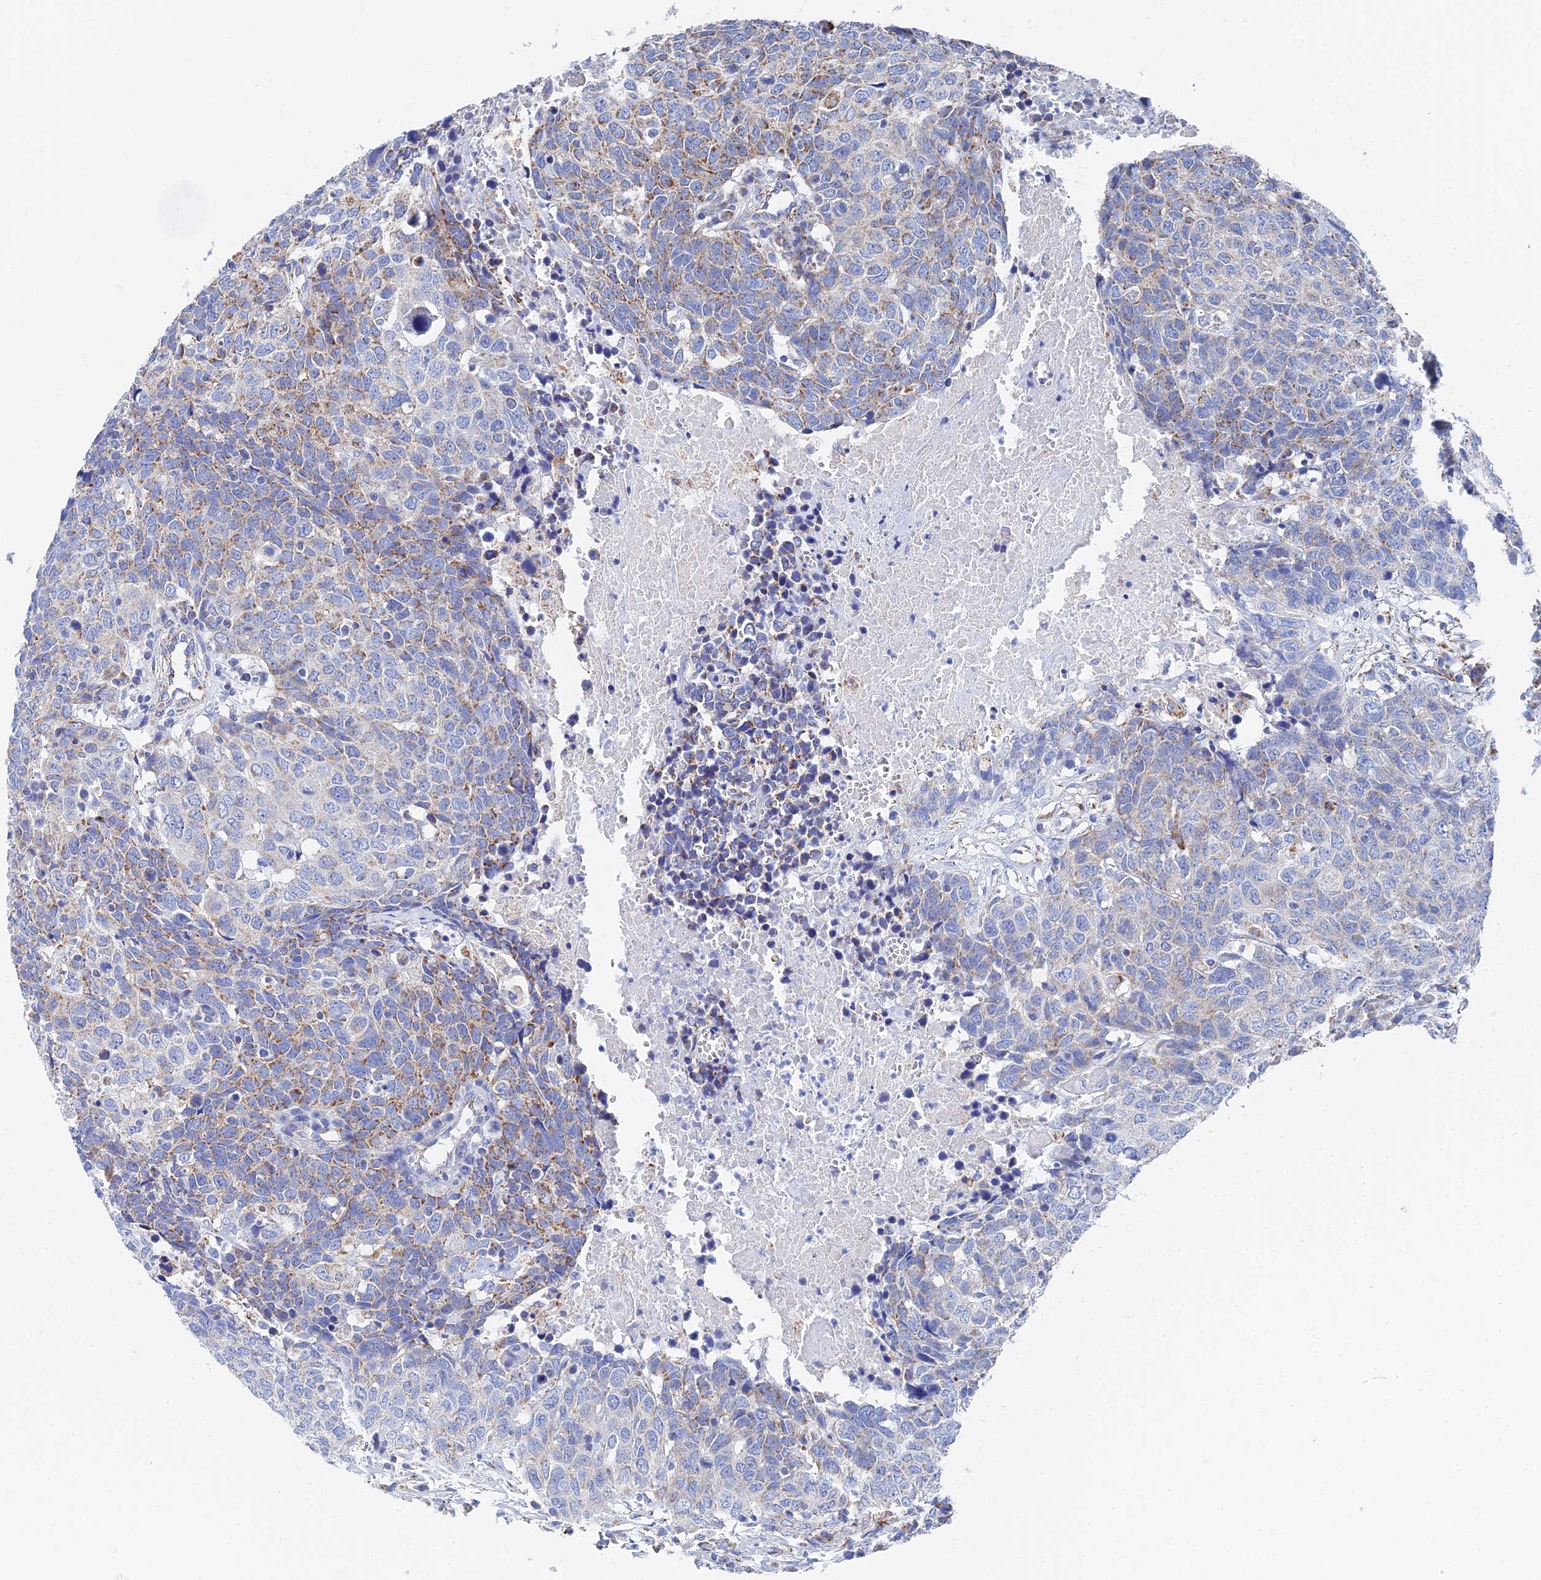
{"staining": {"intensity": "moderate", "quantity": "<25%", "location": "cytoplasmic/membranous"}, "tissue": "head and neck cancer", "cell_type": "Tumor cells", "image_type": "cancer", "snomed": [{"axis": "morphology", "description": "Squamous cell carcinoma, NOS"}, {"axis": "topography", "description": "Head-Neck"}], "caption": "Human head and neck cancer stained with a brown dye reveals moderate cytoplasmic/membranous positive staining in about <25% of tumor cells.", "gene": "IFT80", "patient": {"sex": "male", "age": 66}}